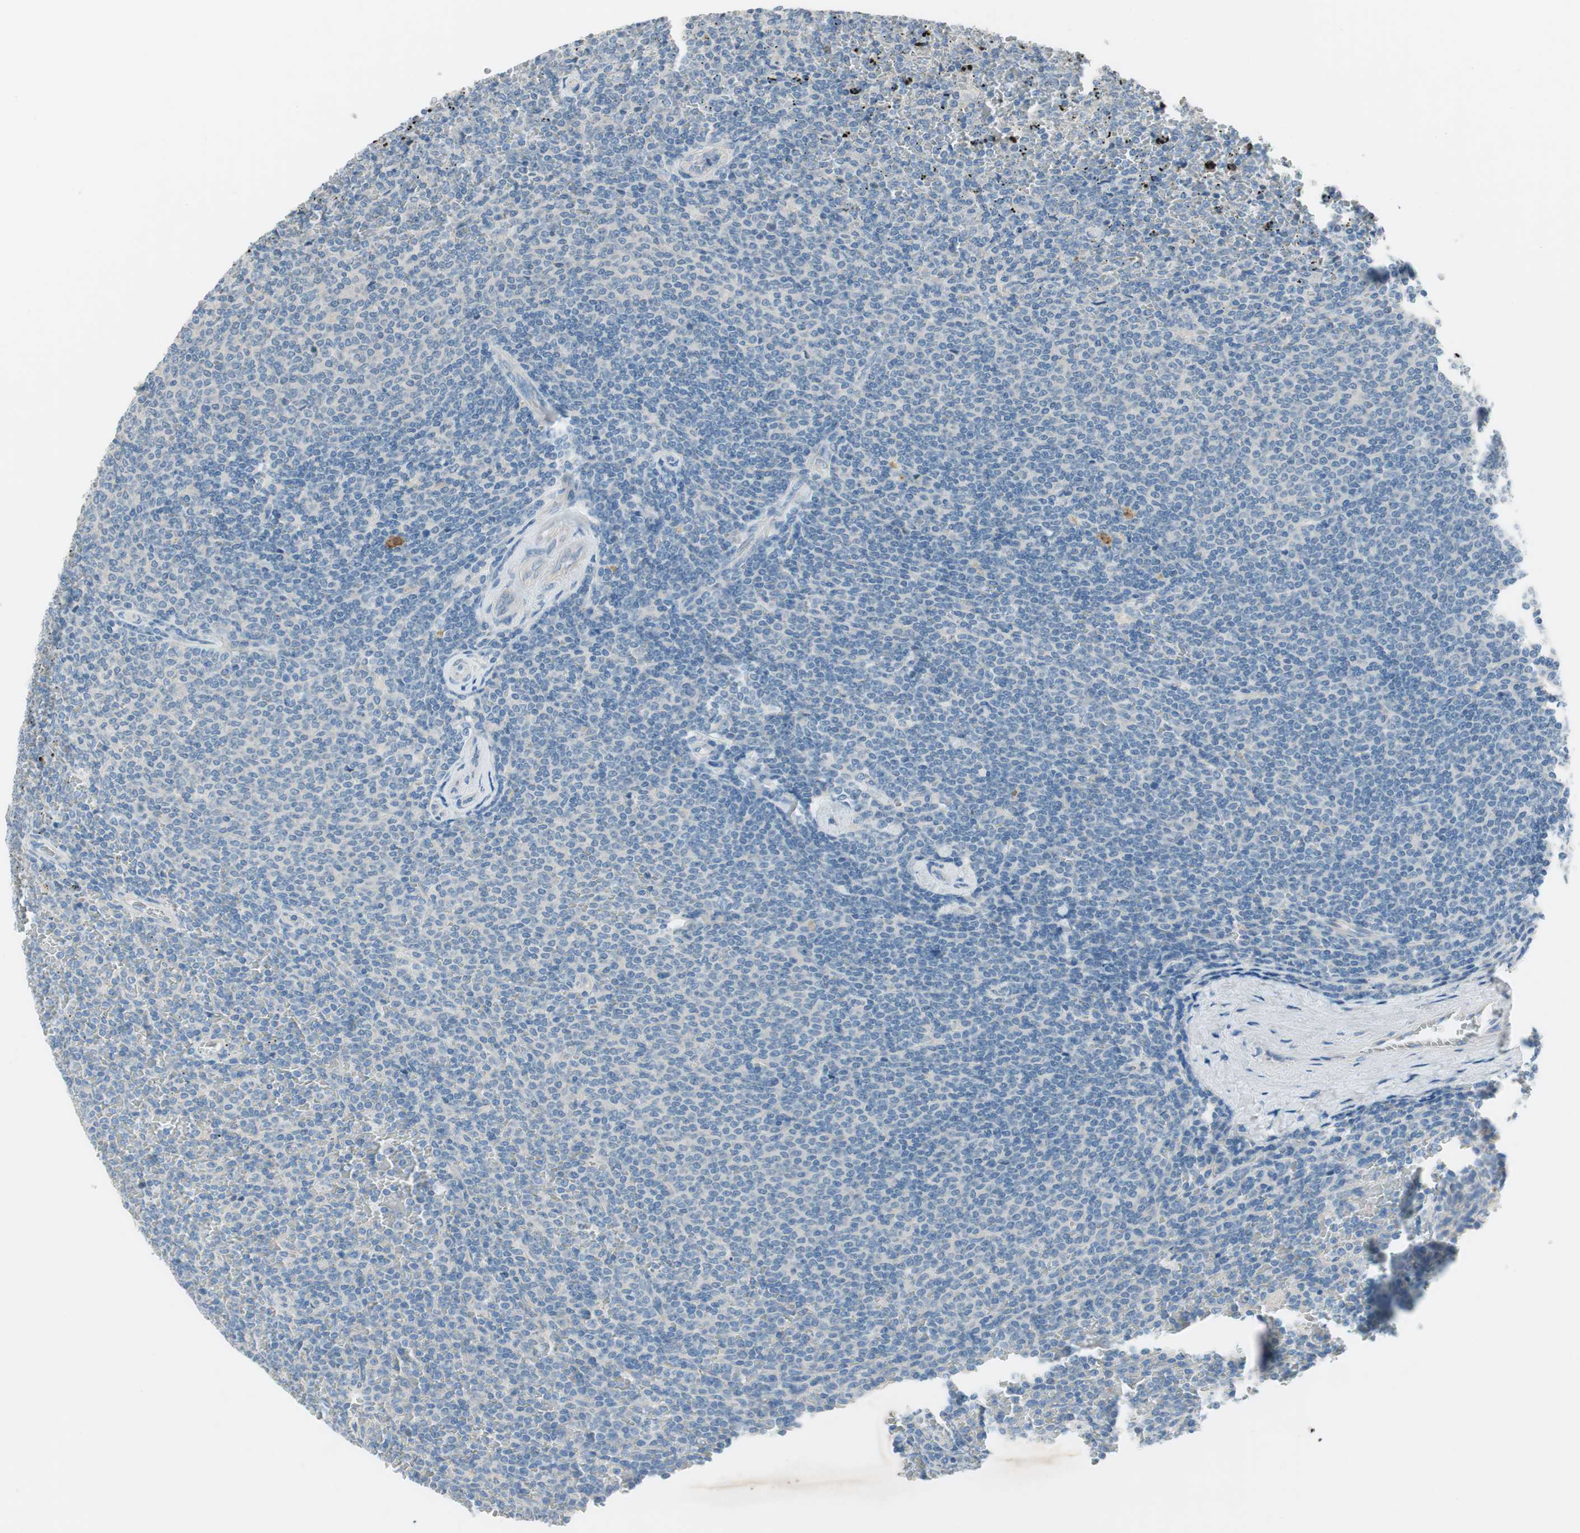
{"staining": {"intensity": "negative", "quantity": "none", "location": "none"}, "tissue": "lymphoma", "cell_type": "Tumor cells", "image_type": "cancer", "snomed": [{"axis": "morphology", "description": "Malignant lymphoma, non-Hodgkin's type, Low grade"}, {"axis": "topography", "description": "Spleen"}], "caption": "Protein analysis of low-grade malignant lymphoma, non-Hodgkin's type exhibits no significant staining in tumor cells.", "gene": "PRRG4", "patient": {"sex": "female", "age": 77}}